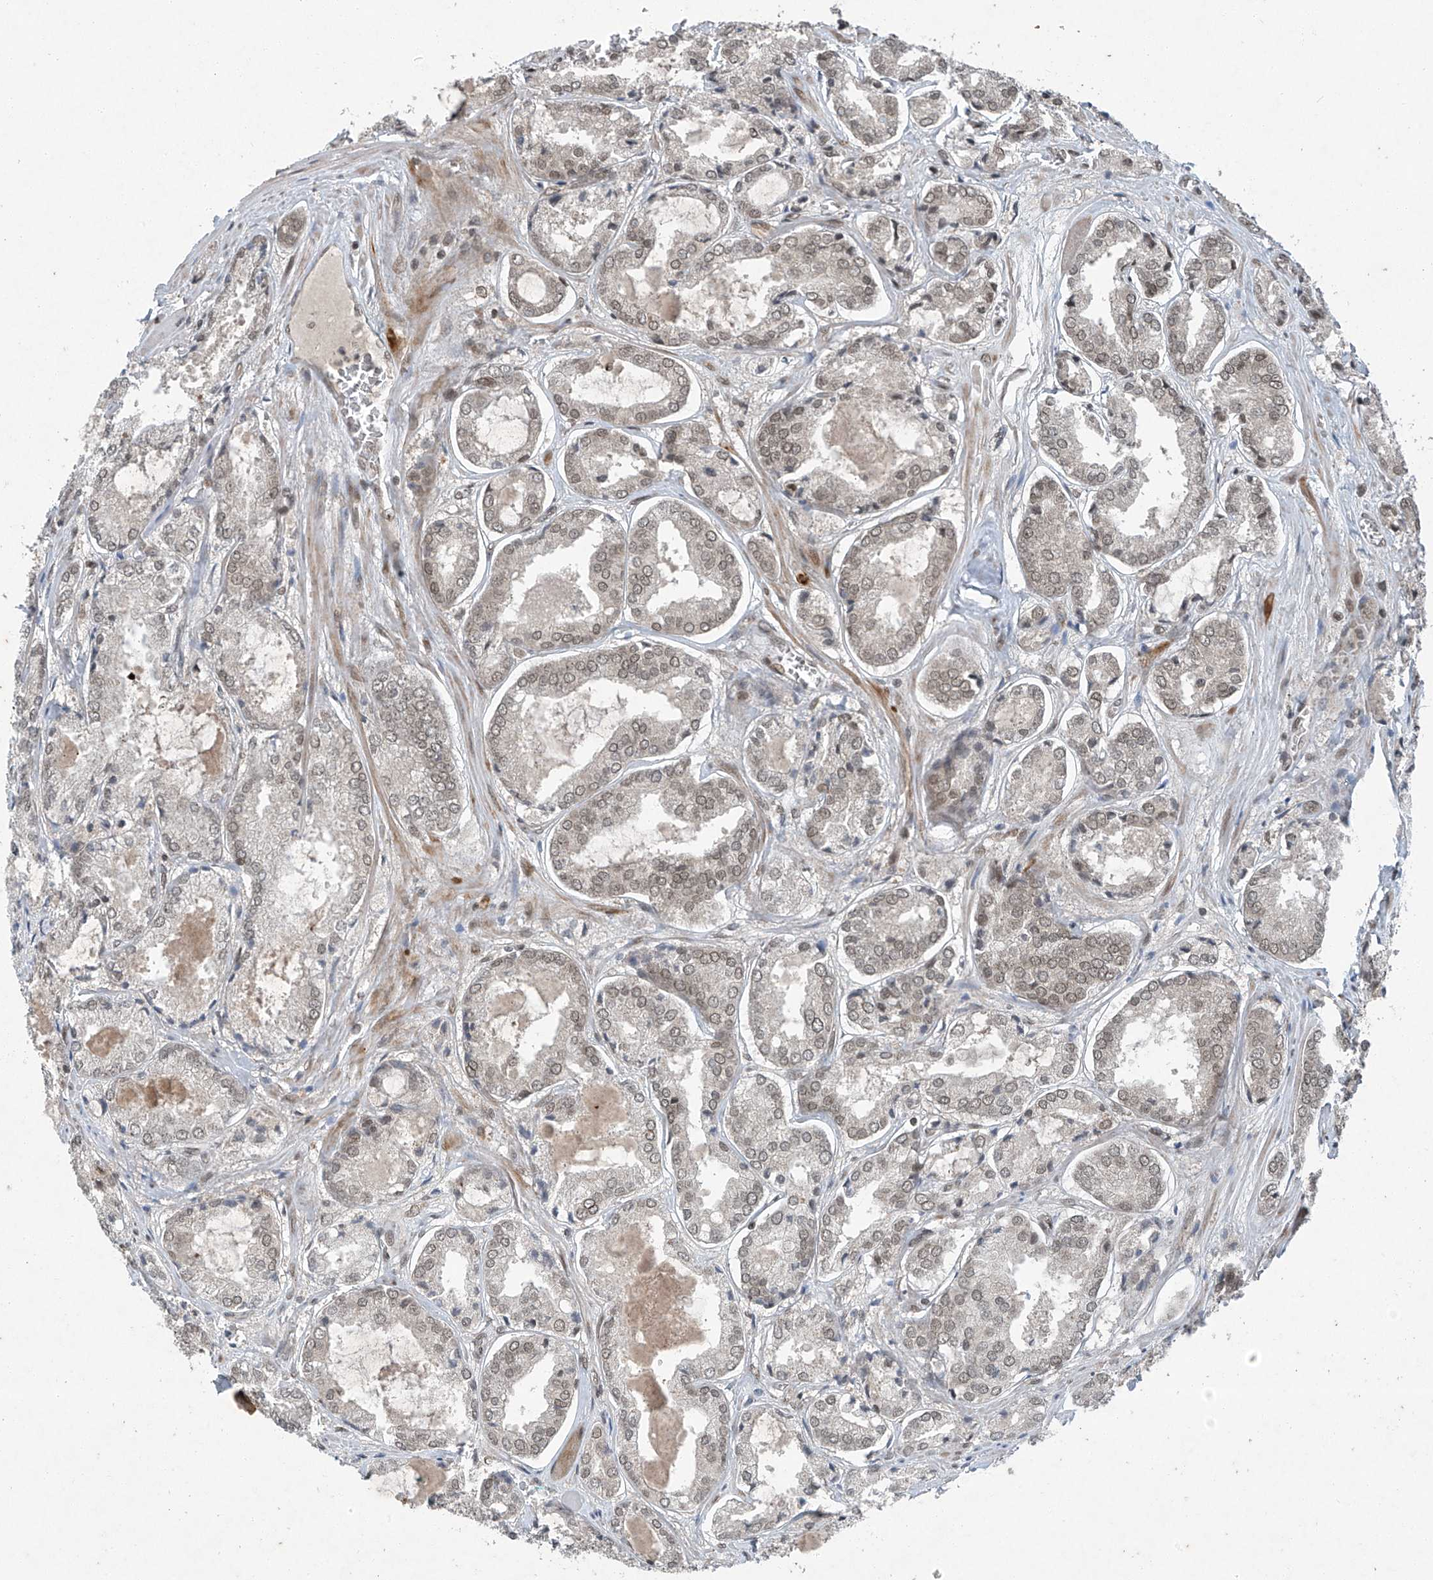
{"staining": {"intensity": "weak", "quantity": "25%-75%", "location": "cytoplasmic/membranous,nuclear"}, "tissue": "prostate cancer", "cell_type": "Tumor cells", "image_type": "cancer", "snomed": [{"axis": "morphology", "description": "Adenocarcinoma, Low grade"}, {"axis": "topography", "description": "Prostate"}], "caption": "A histopathology image showing weak cytoplasmic/membranous and nuclear staining in approximately 25%-75% of tumor cells in prostate cancer (adenocarcinoma (low-grade)), as visualized by brown immunohistochemical staining.", "gene": "TAF8", "patient": {"sex": "male", "age": 67}}